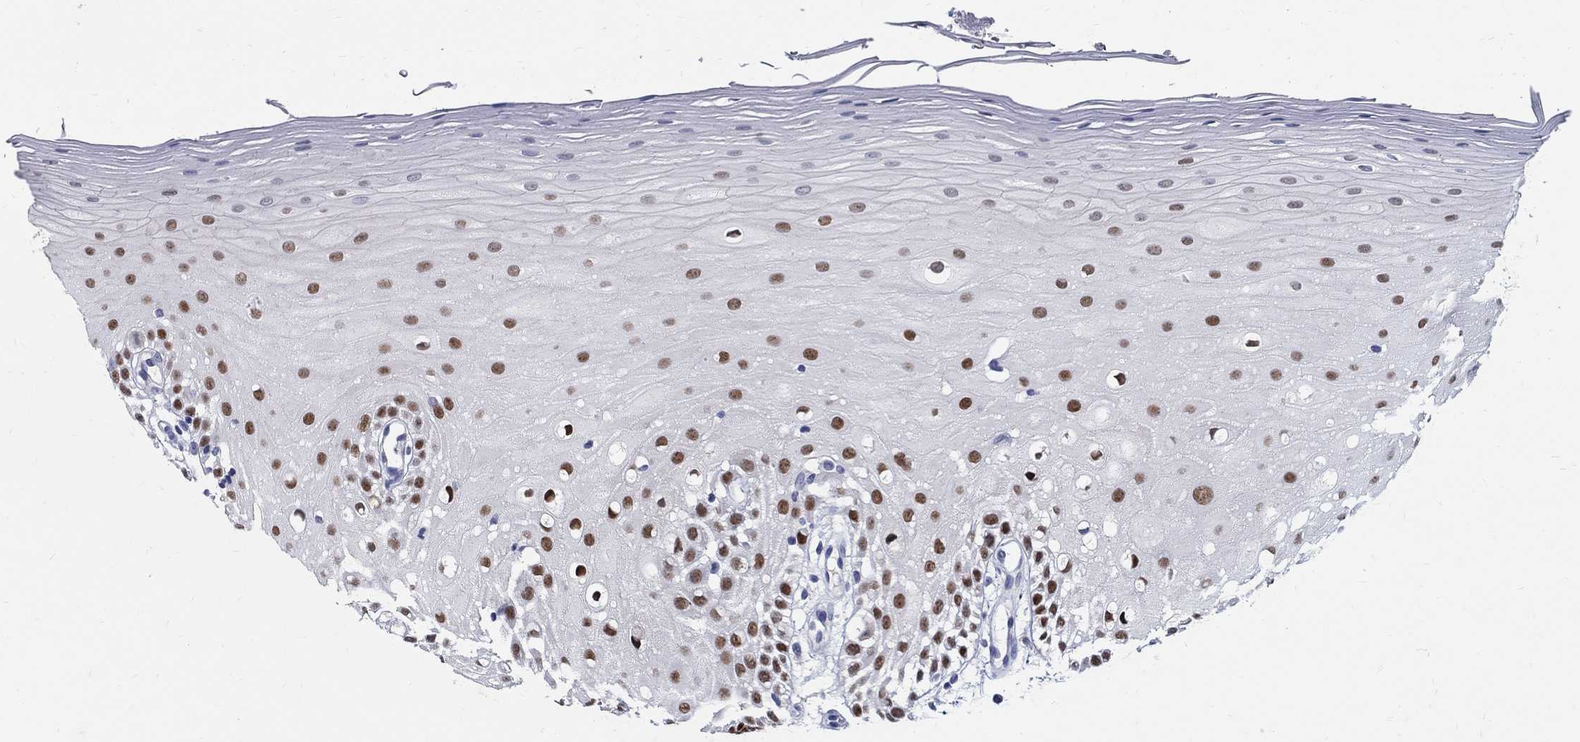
{"staining": {"intensity": "moderate", "quantity": ">75%", "location": "nuclear"}, "tissue": "oral mucosa", "cell_type": "Squamous epithelial cells", "image_type": "normal", "snomed": [{"axis": "morphology", "description": "Normal tissue, NOS"}, {"axis": "morphology", "description": "Squamous cell carcinoma, NOS"}, {"axis": "topography", "description": "Oral tissue"}, {"axis": "topography", "description": "Head-Neck"}], "caption": "Immunohistochemistry (IHC) image of unremarkable human oral mucosa stained for a protein (brown), which exhibits medium levels of moderate nuclear positivity in approximately >75% of squamous epithelial cells.", "gene": "SOX2", "patient": {"sex": "female", "age": 75}}